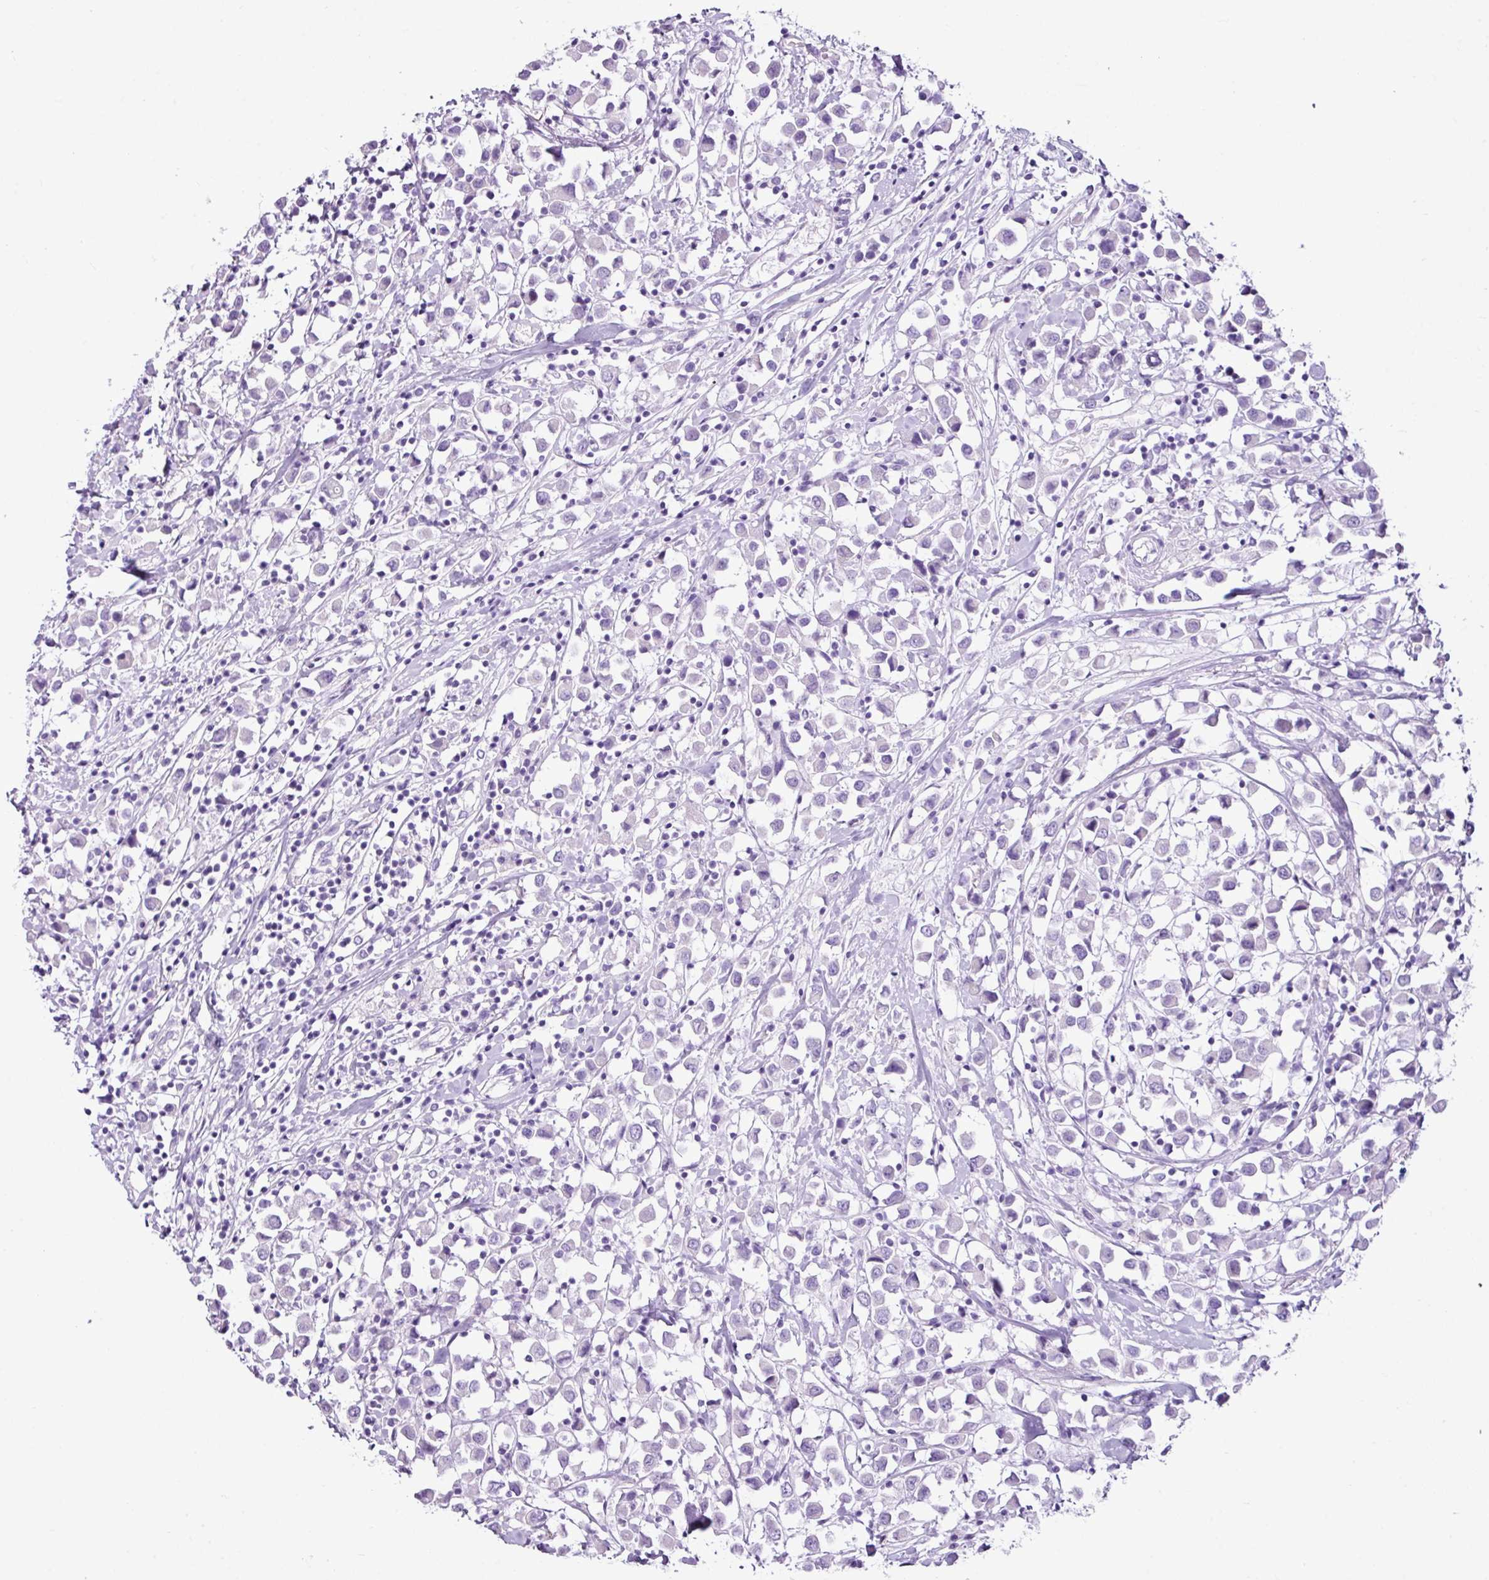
{"staining": {"intensity": "negative", "quantity": "none", "location": "none"}, "tissue": "breast cancer", "cell_type": "Tumor cells", "image_type": "cancer", "snomed": [{"axis": "morphology", "description": "Duct carcinoma"}, {"axis": "topography", "description": "Breast"}], "caption": "High power microscopy image of an IHC histopathology image of breast infiltrating ductal carcinoma, revealing no significant expression in tumor cells.", "gene": "LILRB4", "patient": {"sex": "female", "age": 61}}